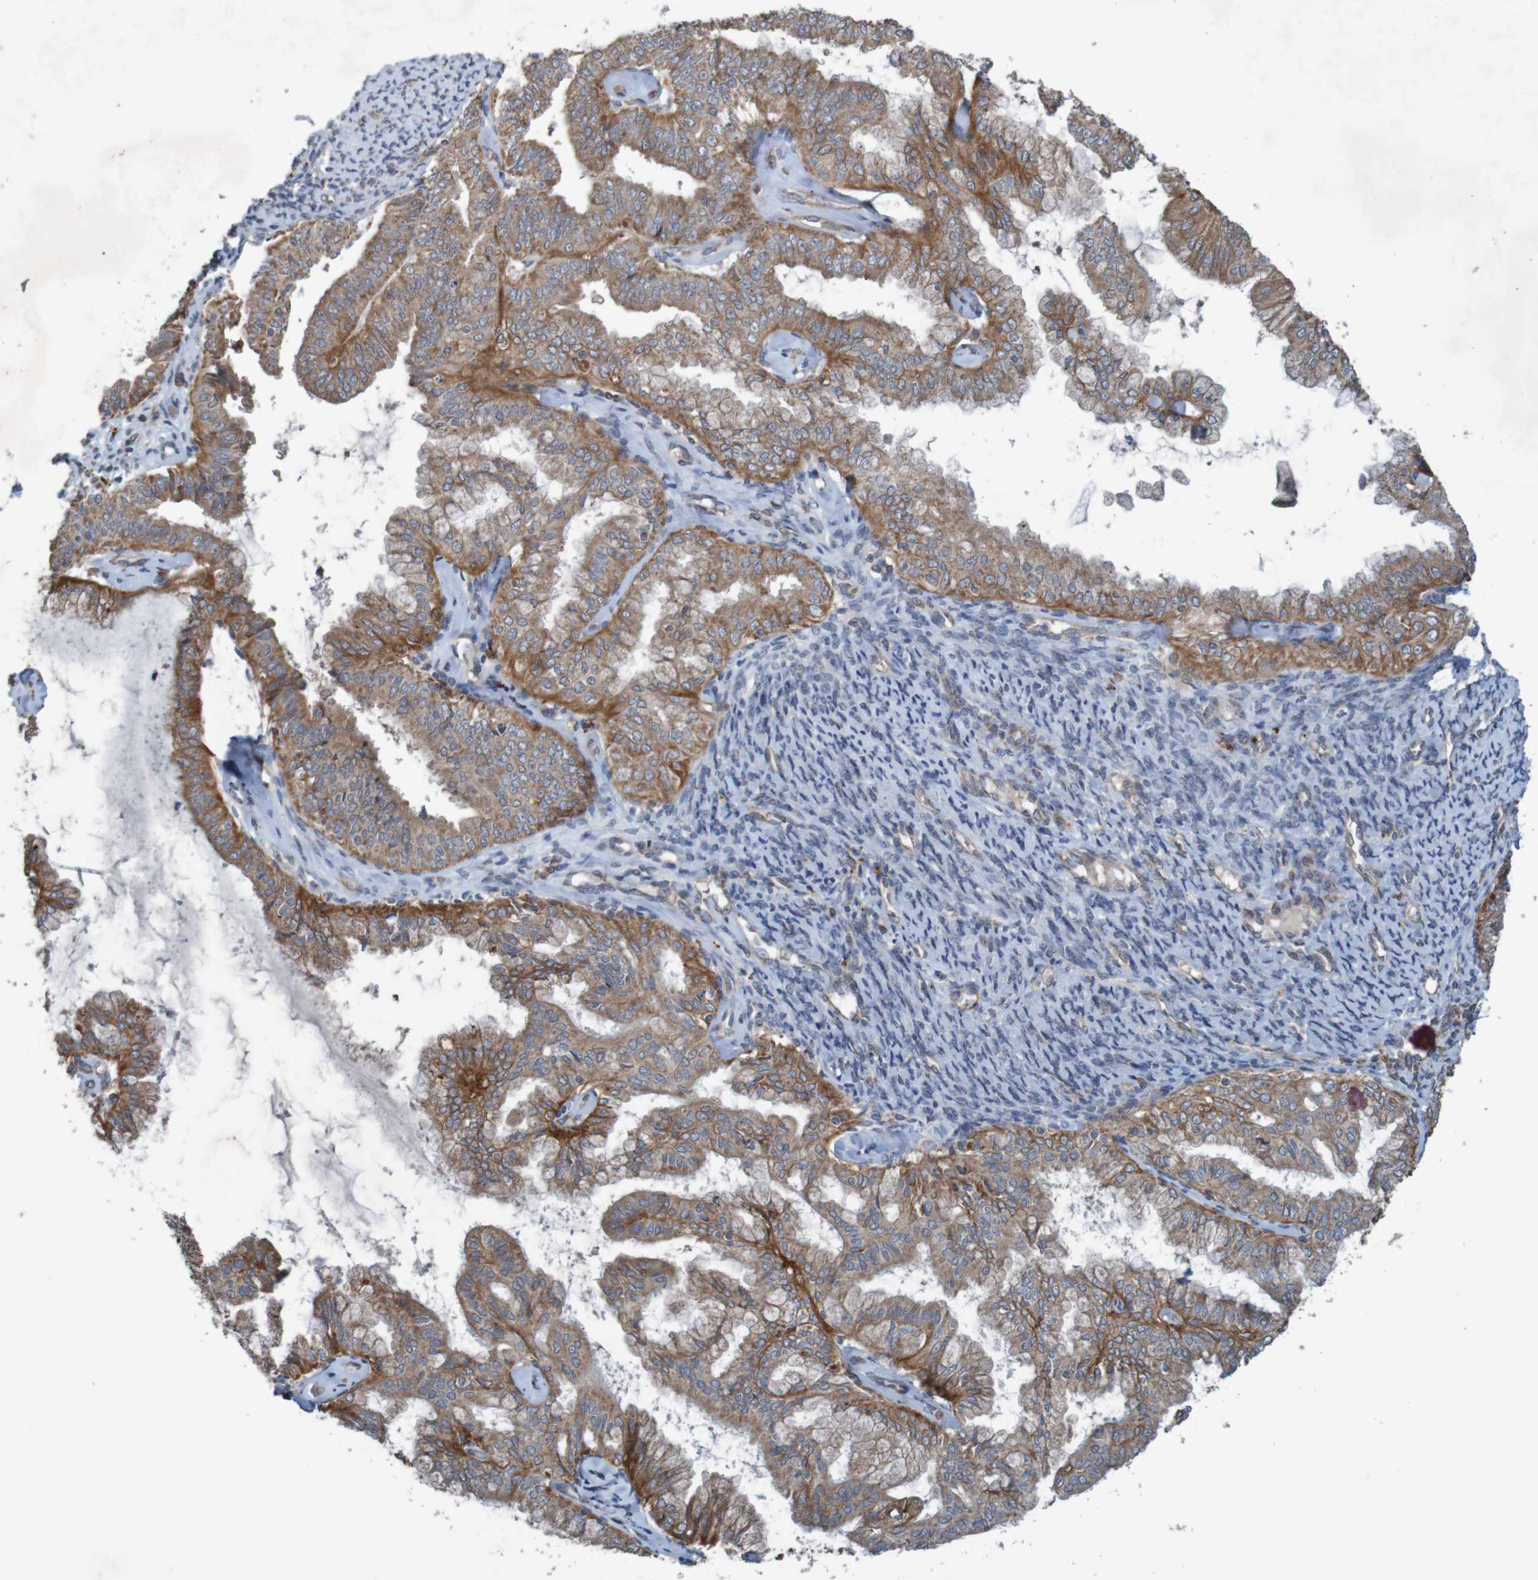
{"staining": {"intensity": "moderate", "quantity": ">75%", "location": "cytoplasmic/membranous"}, "tissue": "endometrial cancer", "cell_type": "Tumor cells", "image_type": "cancer", "snomed": [{"axis": "morphology", "description": "Adenocarcinoma, NOS"}, {"axis": "topography", "description": "Endometrium"}], "caption": "Immunohistochemical staining of endometrial adenocarcinoma shows moderate cytoplasmic/membranous protein staining in approximately >75% of tumor cells.", "gene": "B3GAT2", "patient": {"sex": "female", "age": 63}}